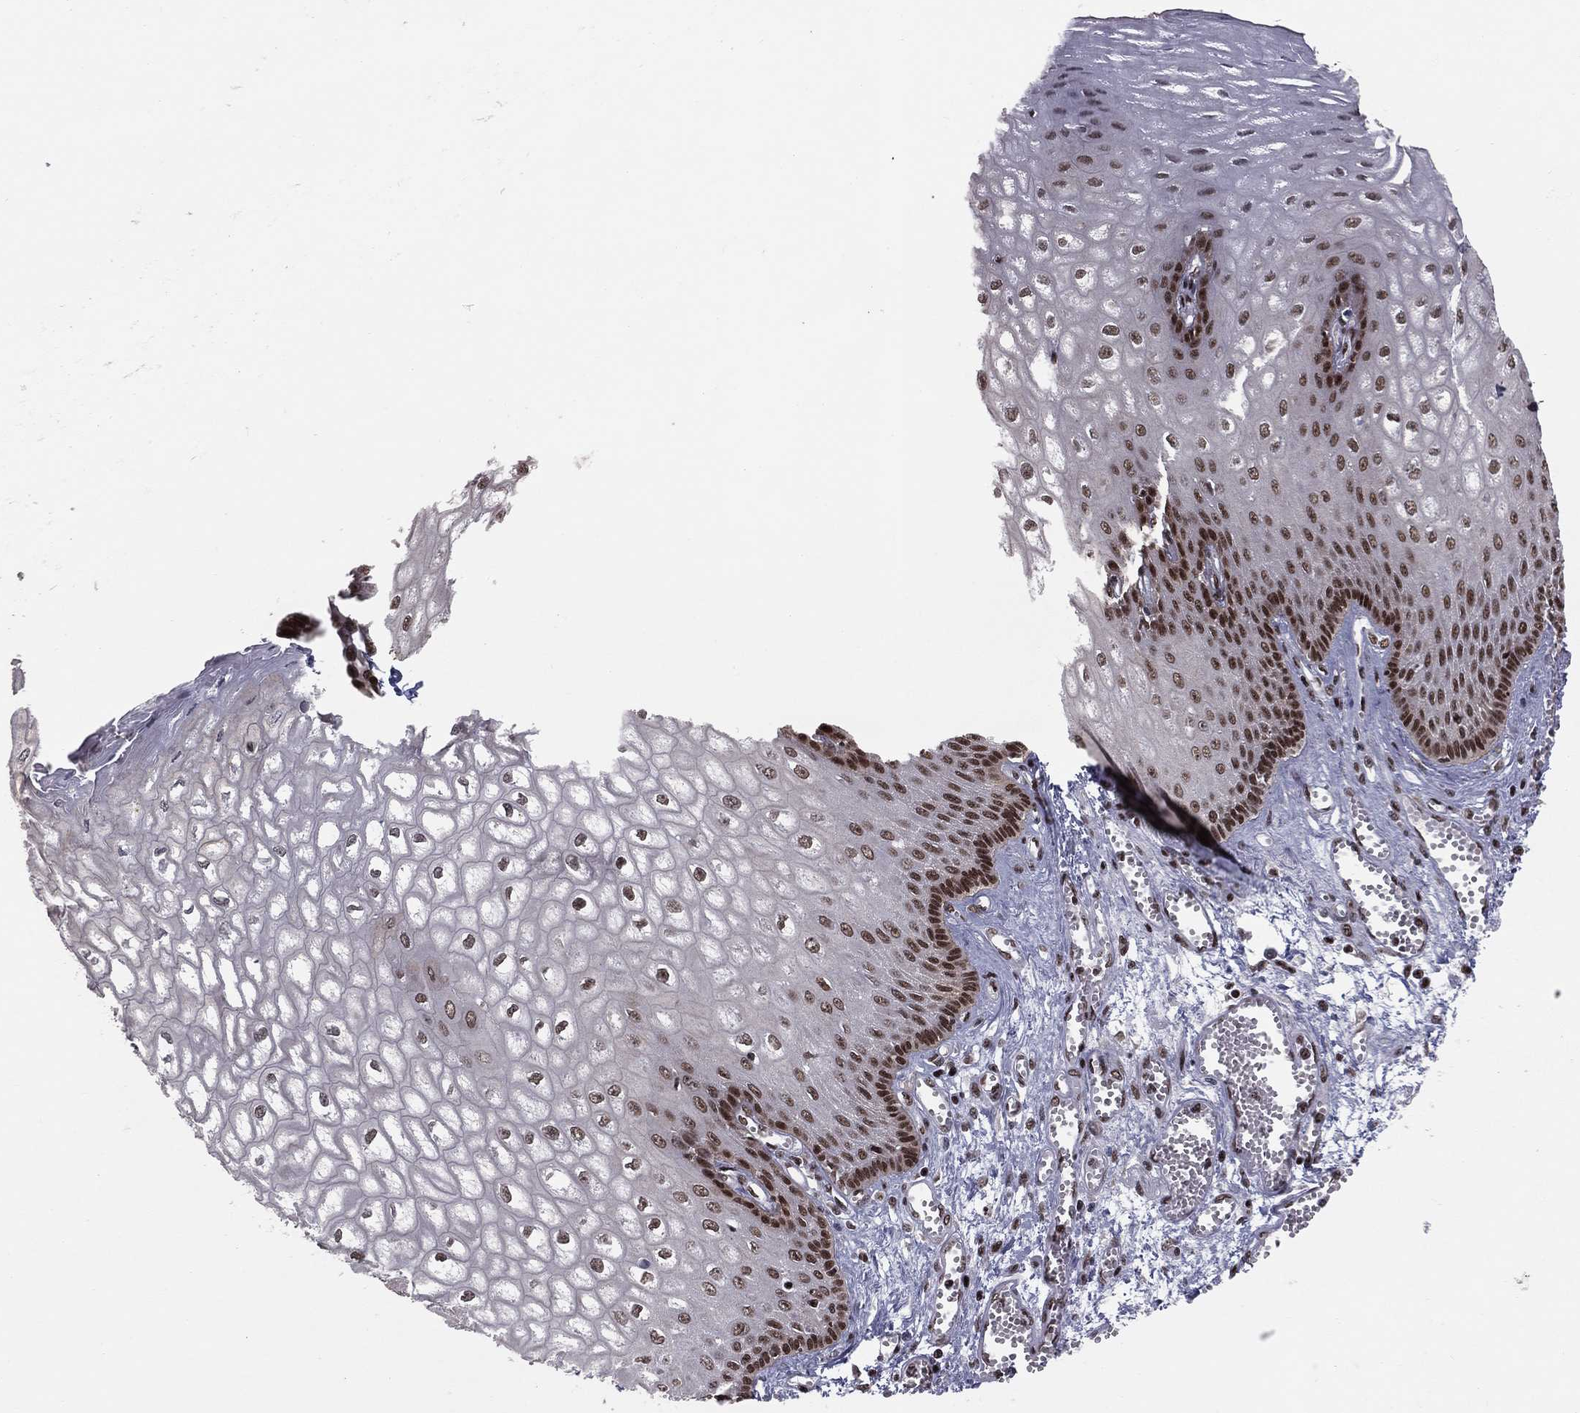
{"staining": {"intensity": "strong", "quantity": "<25%", "location": "nuclear"}, "tissue": "esophagus", "cell_type": "Squamous epithelial cells", "image_type": "normal", "snomed": [{"axis": "morphology", "description": "Normal tissue, NOS"}, {"axis": "topography", "description": "Esophagus"}], "caption": "Immunohistochemical staining of normal human esophagus demonstrates <25% levels of strong nuclear protein staining in approximately <25% of squamous epithelial cells. (DAB IHC, brown staining for protein, blue staining for nuclei).", "gene": "NFYB", "patient": {"sex": "male", "age": 58}}